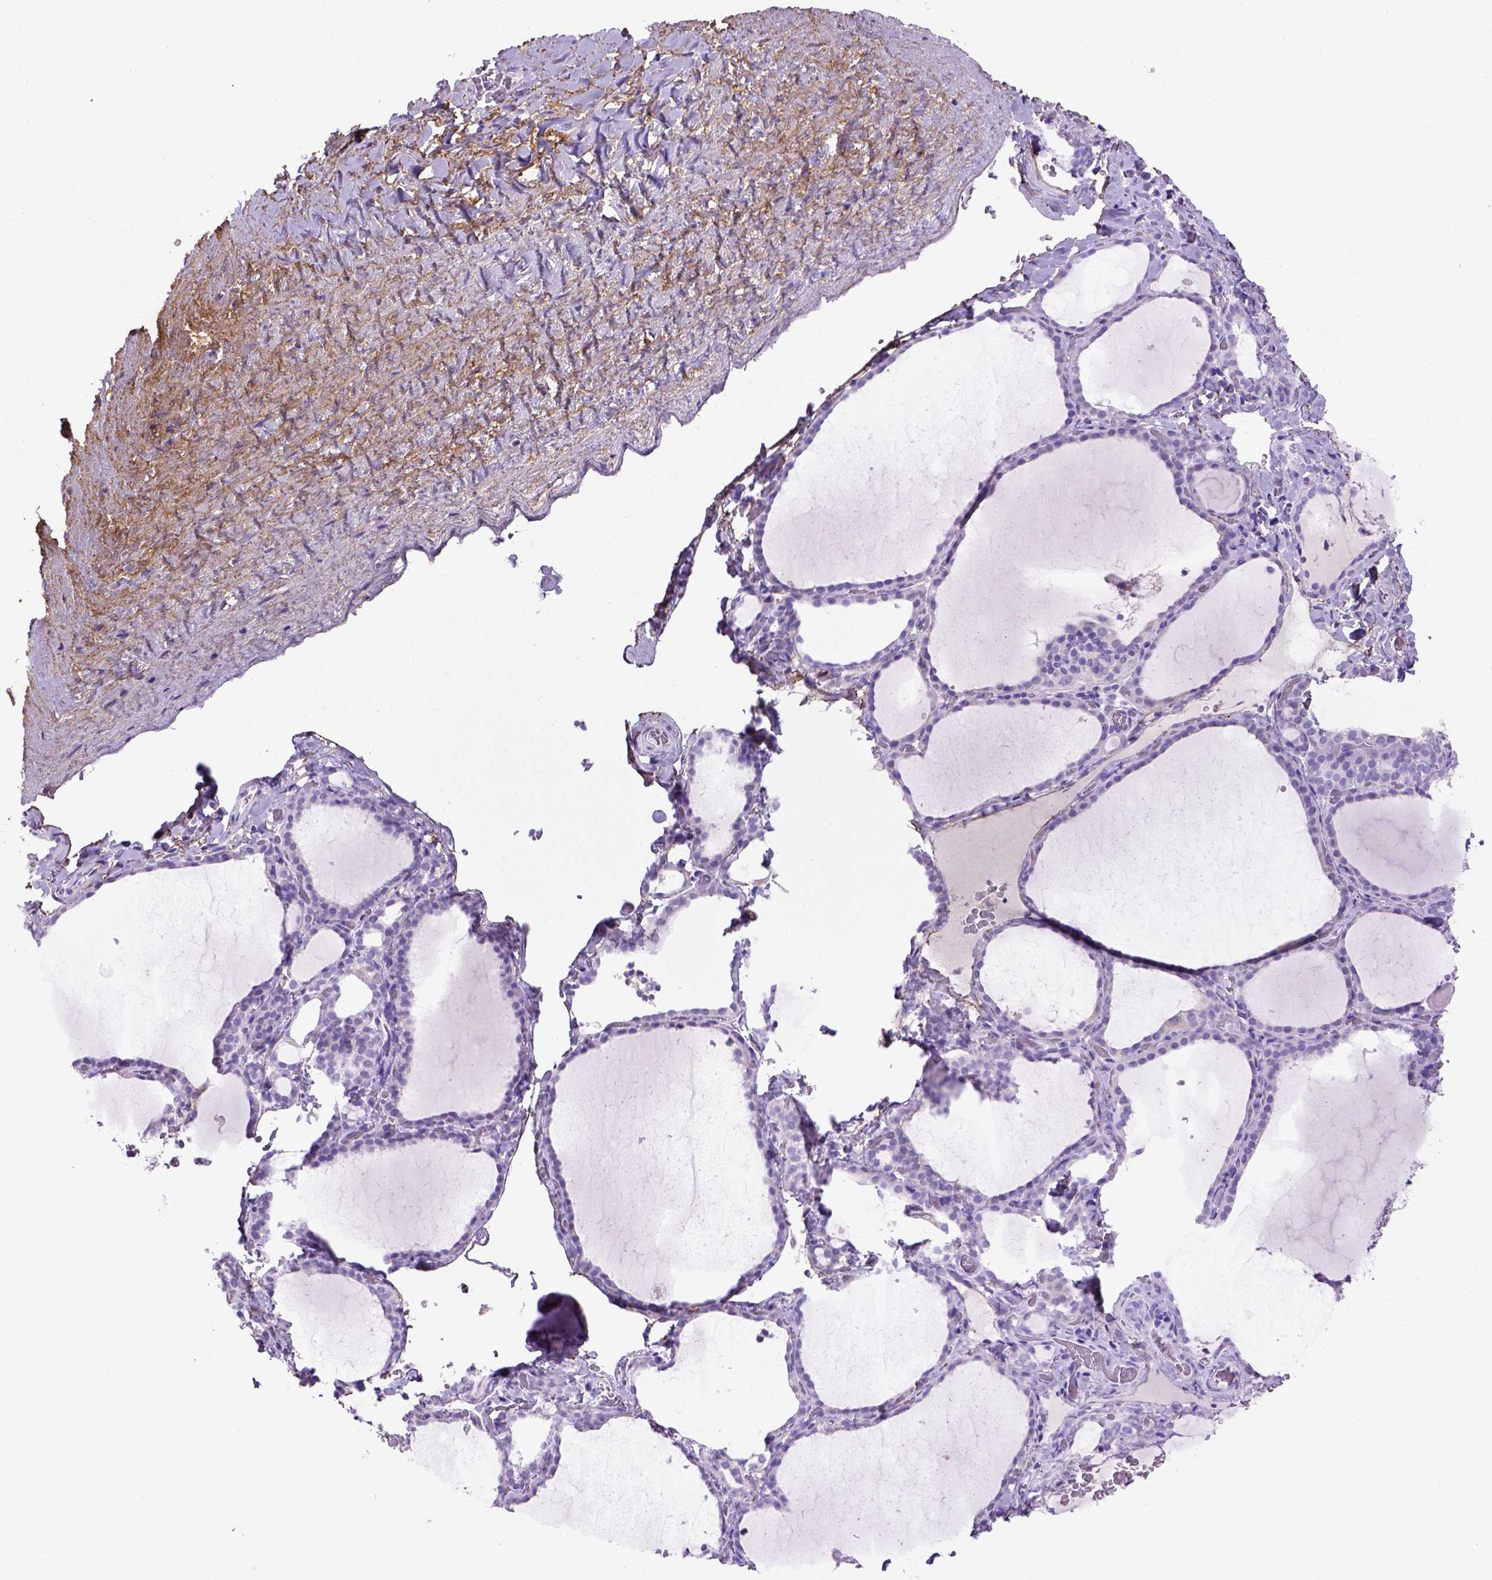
{"staining": {"intensity": "negative", "quantity": "none", "location": "none"}, "tissue": "thyroid gland", "cell_type": "Glandular cells", "image_type": "normal", "snomed": [{"axis": "morphology", "description": "Normal tissue, NOS"}, {"axis": "topography", "description": "Thyroid gland"}], "caption": "Immunohistochemistry image of benign thyroid gland: thyroid gland stained with DAB demonstrates no significant protein positivity in glandular cells.", "gene": "SIRPD", "patient": {"sex": "female", "age": 22}}